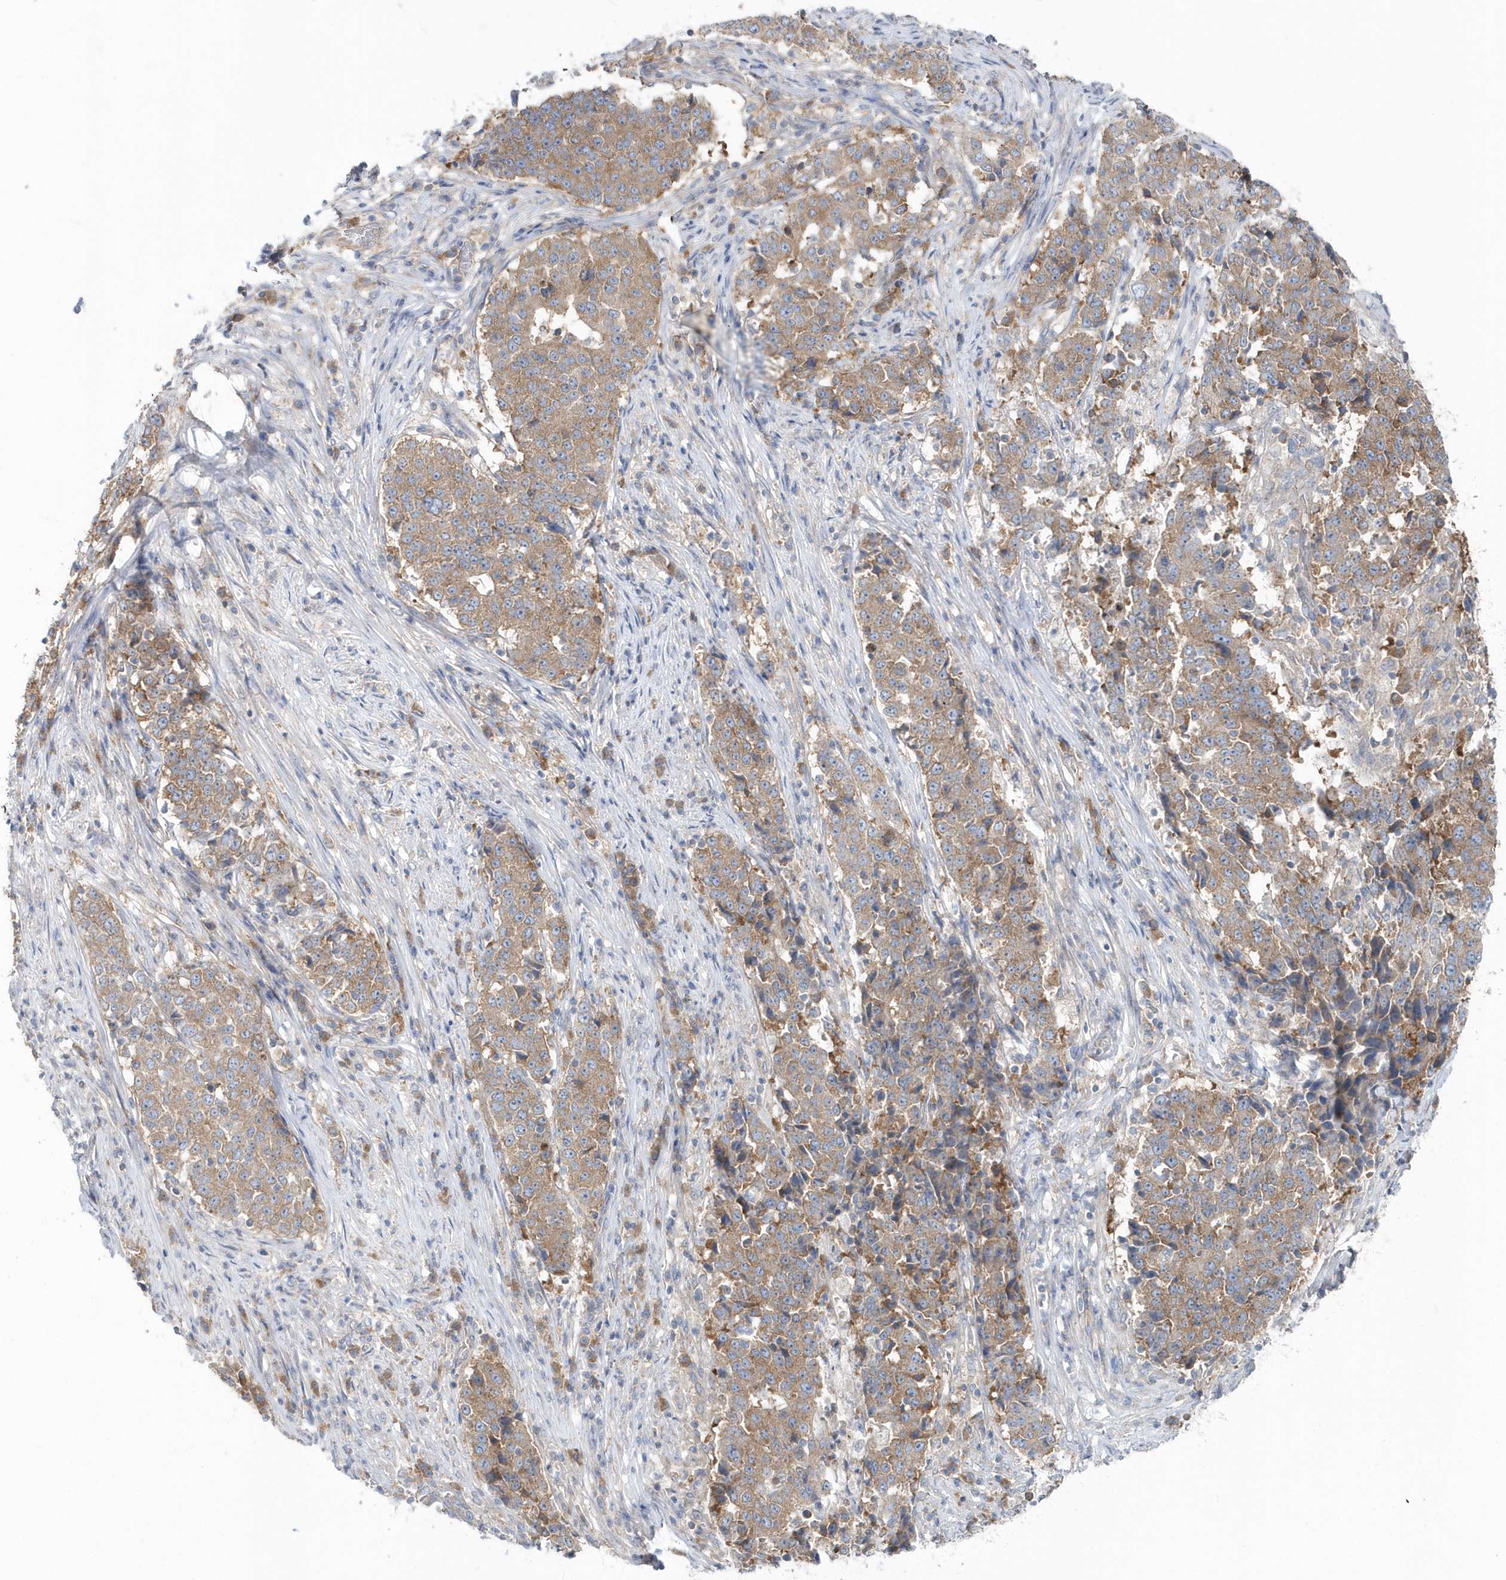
{"staining": {"intensity": "moderate", "quantity": ">75%", "location": "cytoplasmic/membranous"}, "tissue": "stomach cancer", "cell_type": "Tumor cells", "image_type": "cancer", "snomed": [{"axis": "morphology", "description": "Adenocarcinoma, NOS"}, {"axis": "topography", "description": "Stomach"}], "caption": "Moderate cytoplasmic/membranous positivity for a protein is appreciated in about >75% of tumor cells of stomach cancer (adenocarcinoma) using immunohistochemistry (IHC).", "gene": "EIF3C", "patient": {"sex": "male", "age": 59}}